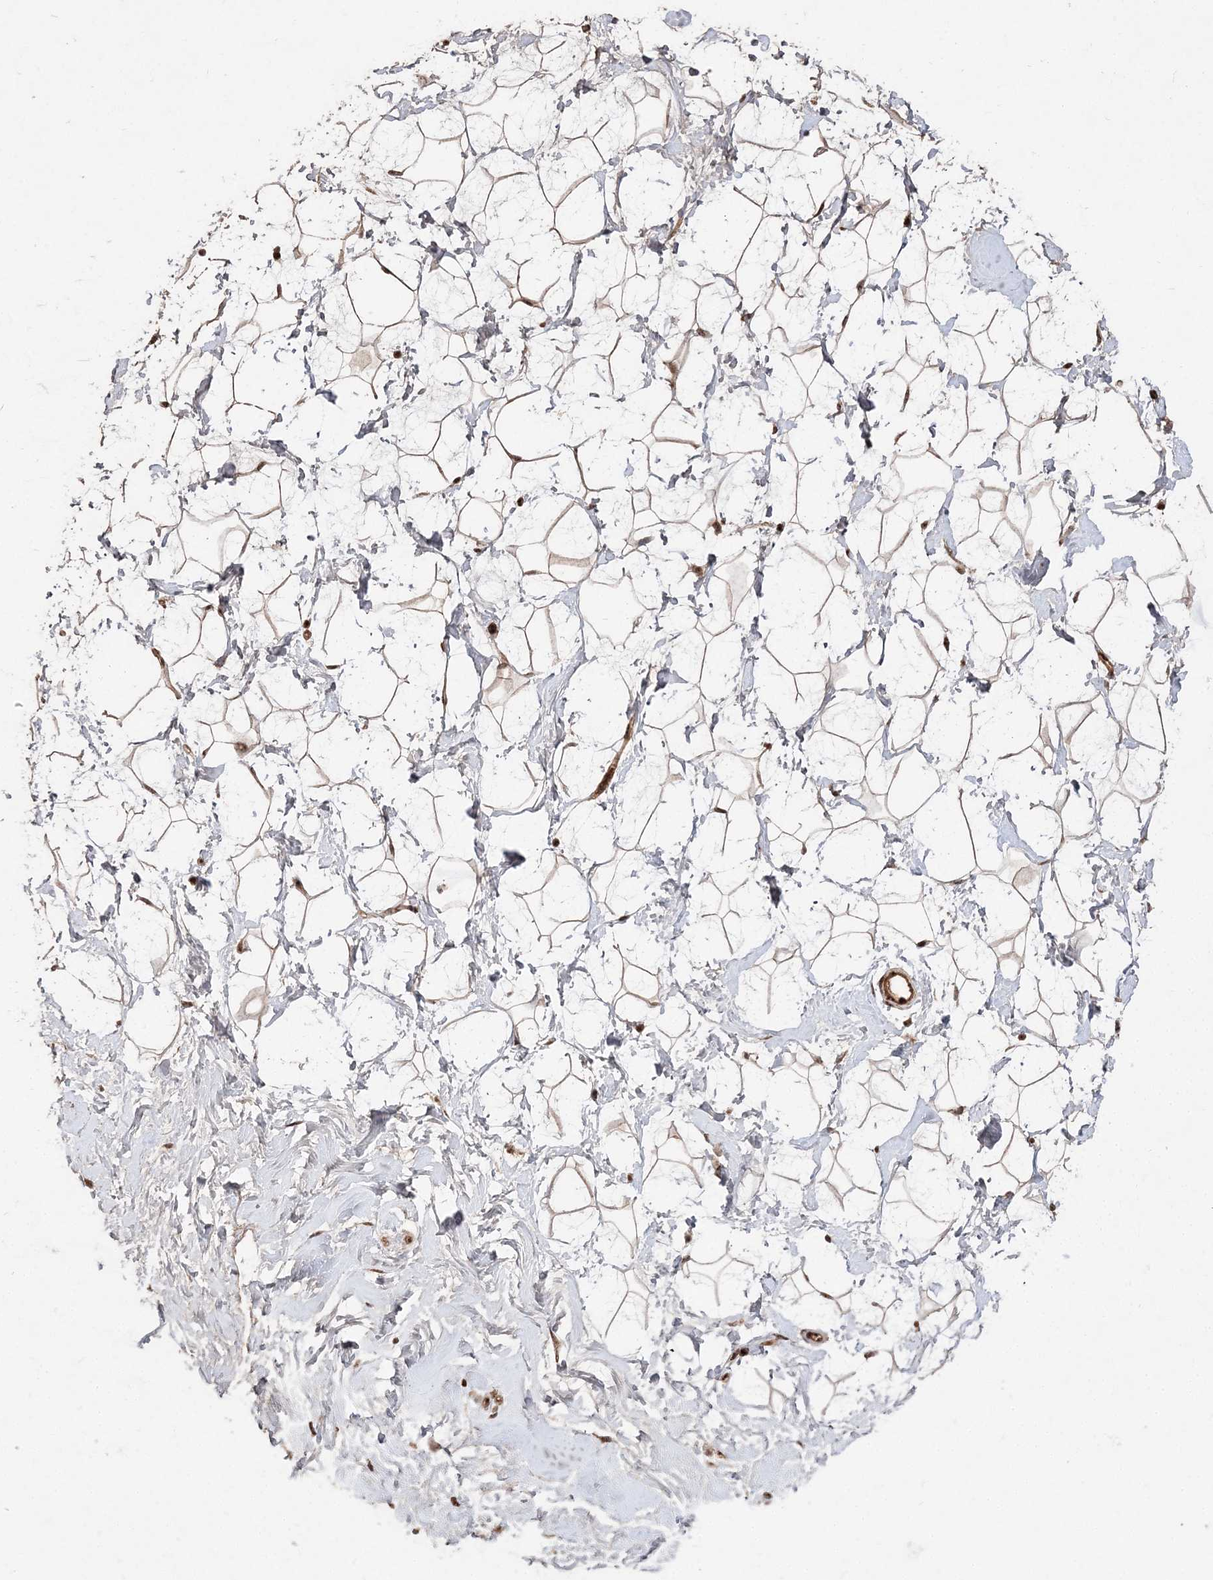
{"staining": {"intensity": "strong", "quantity": ">75%", "location": "cytoplasmic/membranous,nuclear"}, "tissue": "breast", "cell_type": "Adipocytes", "image_type": "normal", "snomed": [{"axis": "morphology", "description": "Normal tissue, NOS"}, {"axis": "morphology", "description": "Adenoma, NOS"}, {"axis": "topography", "description": "Breast"}], "caption": "A histopathology image of breast stained for a protein displays strong cytoplasmic/membranous,nuclear brown staining in adipocytes.", "gene": "RBM17", "patient": {"sex": "female", "age": 23}}